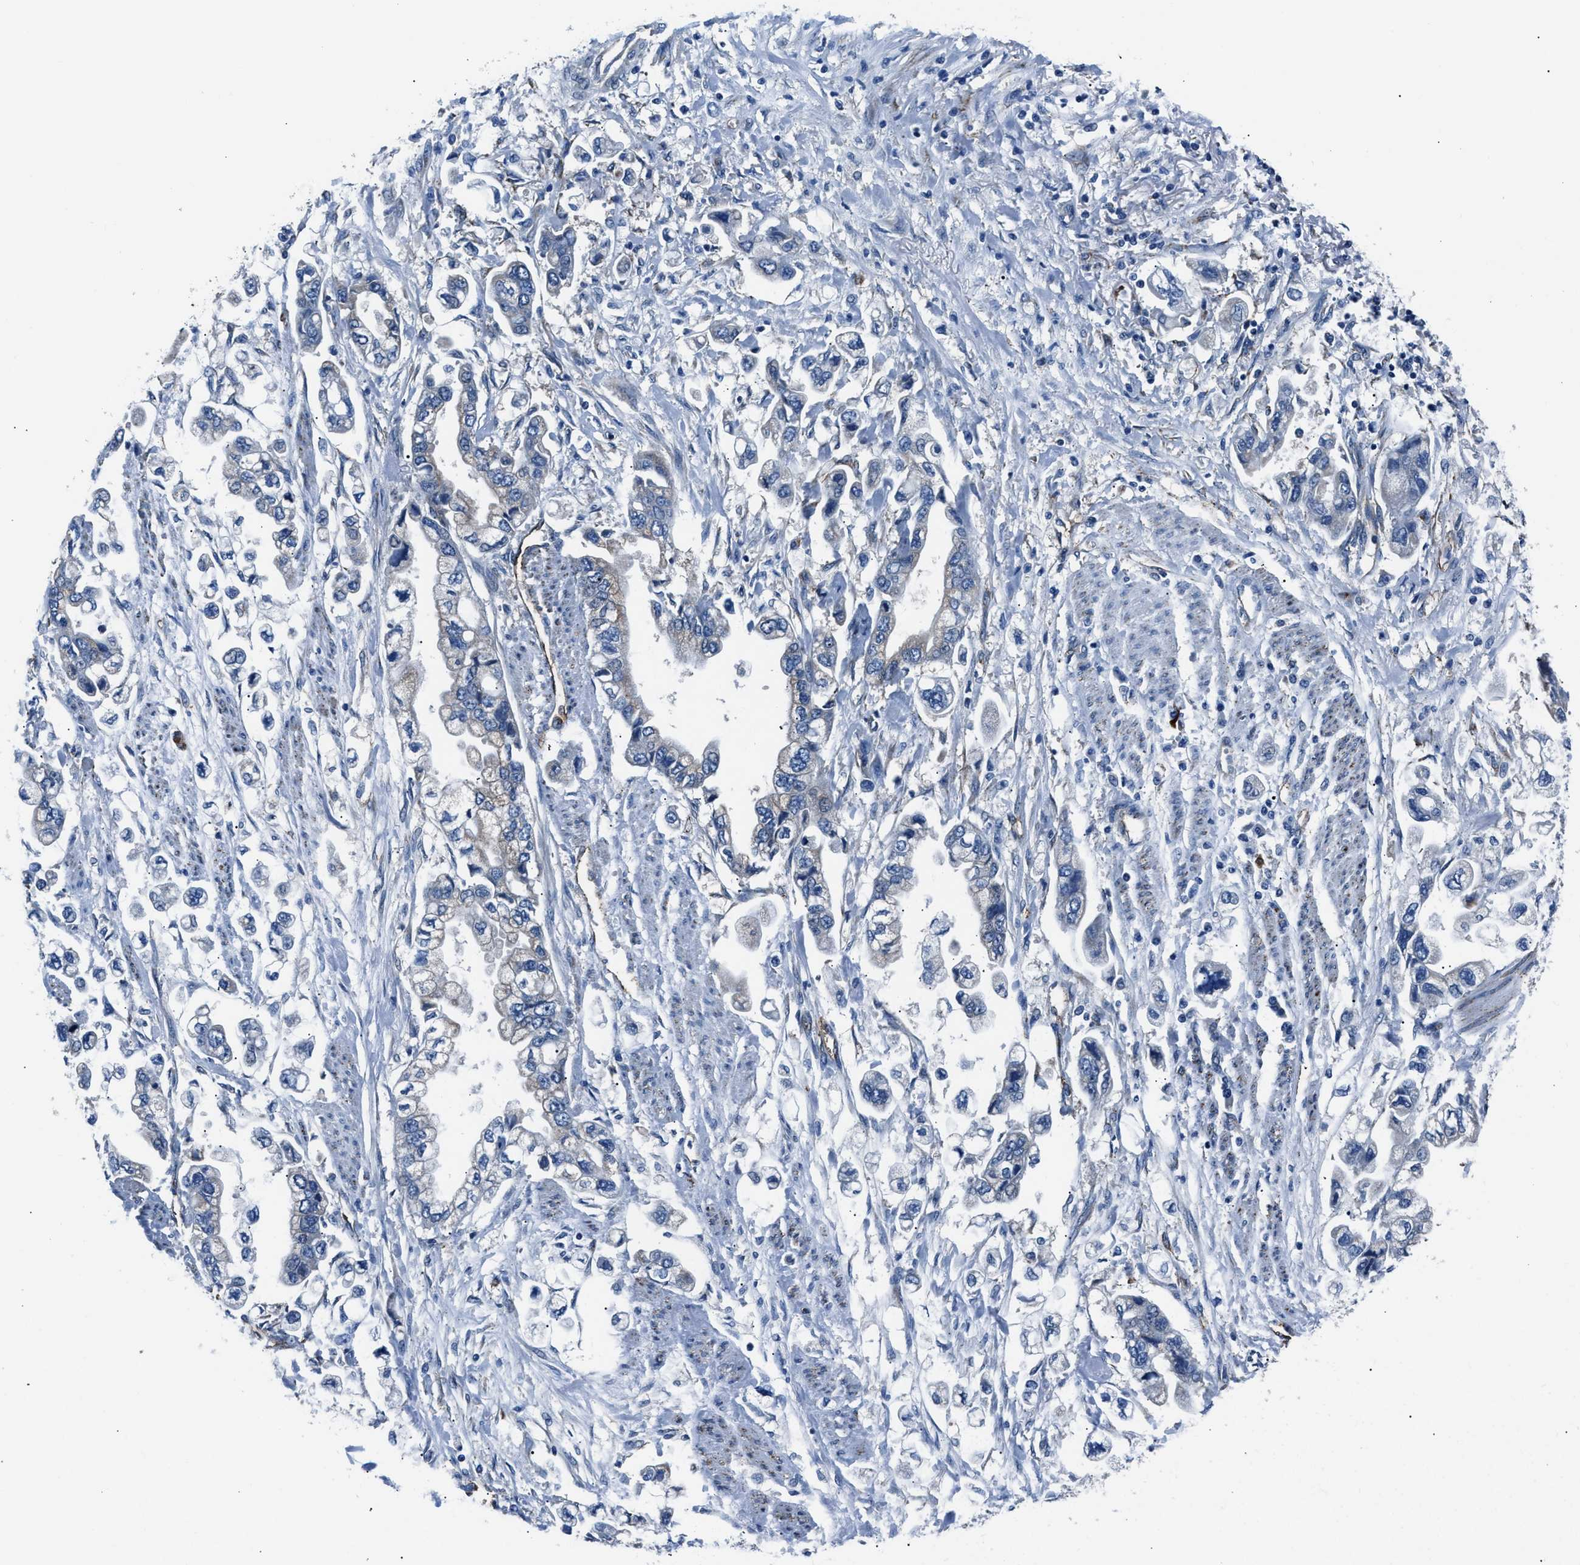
{"staining": {"intensity": "negative", "quantity": "none", "location": "none"}, "tissue": "stomach cancer", "cell_type": "Tumor cells", "image_type": "cancer", "snomed": [{"axis": "morphology", "description": "Normal tissue, NOS"}, {"axis": "morphology", "description": "Adenocarcinoma, NOS"}, {"axis": "topography", "description": "Stomach"}], "caption": "Protein analysis of stomach adenocarcinoma displays no significant staining in tumor cells.", "gene": "PRTFDC1", "patient": {"sex": "male", "age": 62}}